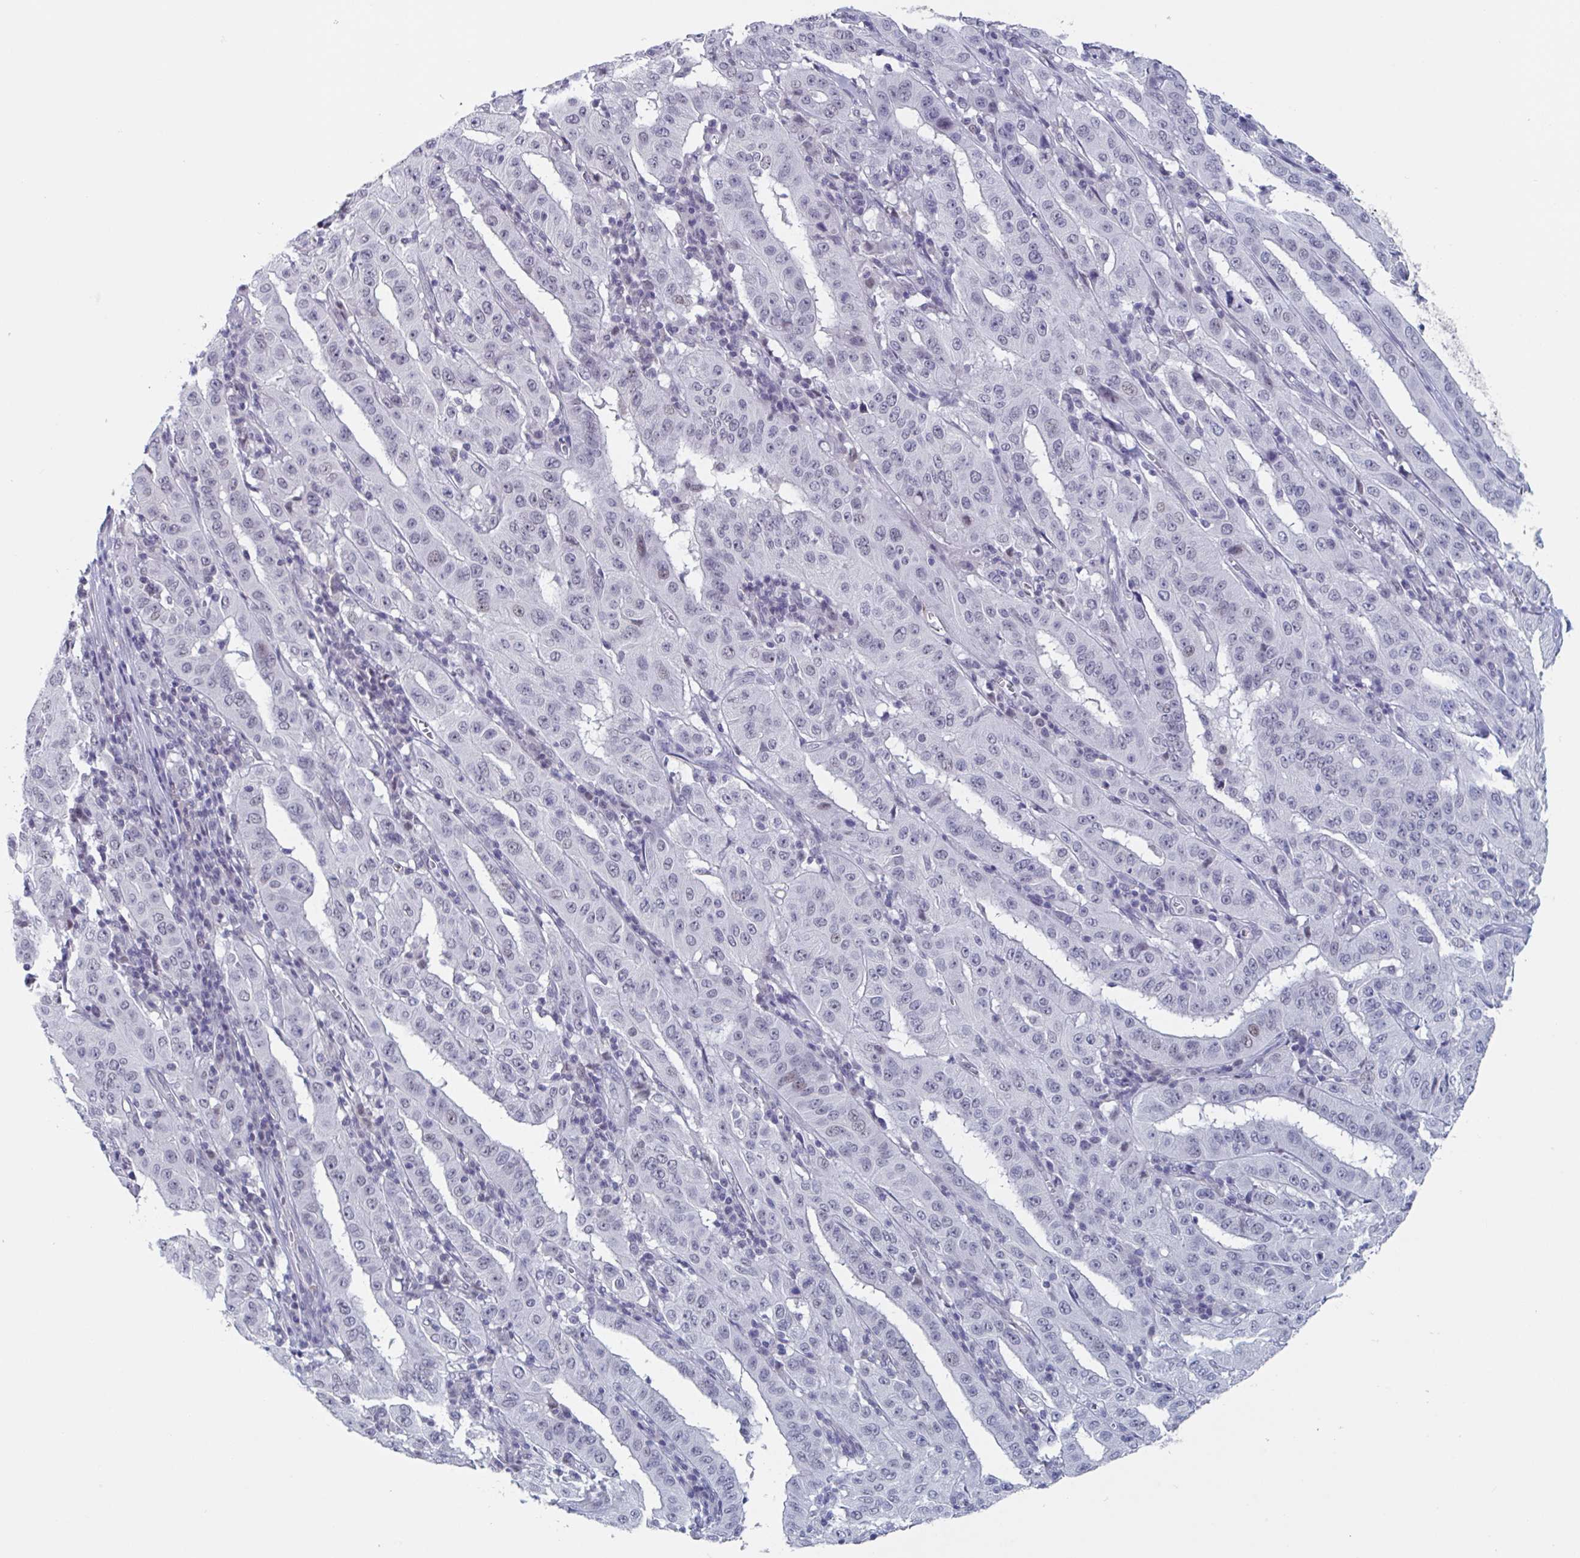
{"staining": {"intensity": "weak", "quantity": "<25%", "location": "nuclear"}, "tissue": "pancreatic cancer", "cell_type": "Tumor cells", "image_type": "cancer", "snomed": [{"axis": "morphology", "description": "Adenocarcinoma, NOS"}, {"axis": "topography", "description": "Pancreas"}], "caption": "This is a micrograph of immunohistochemistry (IHC) staining of pancreatic adenocarcinoma, which shows no staining in tumor cells.", "gene": "KDM4D", "patient": {"sex": "male", "age": 63}}